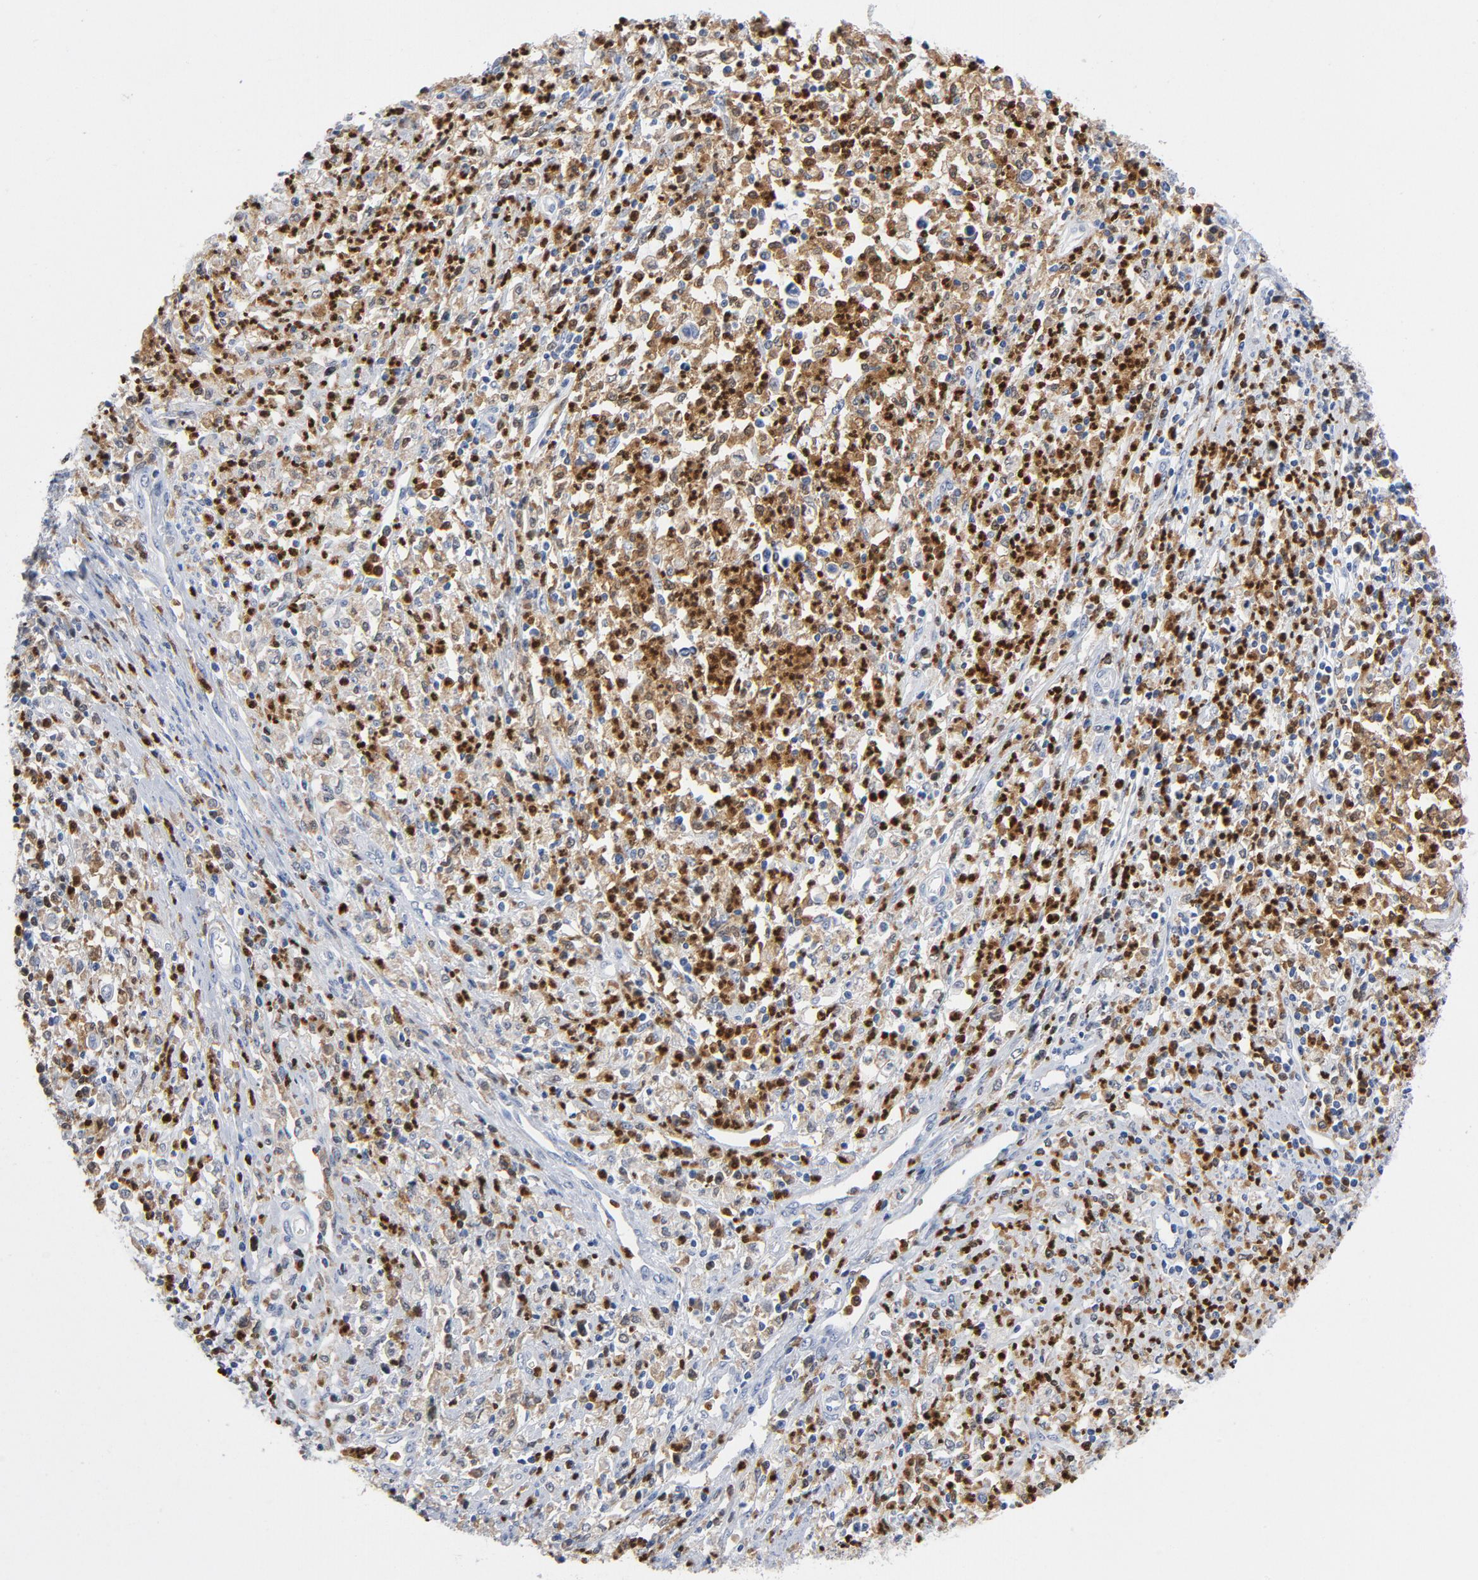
{"staining": {"intensity": "weak", "quantity": "25%-75%", "location": "cytoplasmic/membranous"}, "tissue": "cervical cancer", "cell_type": "Tumor cells", "image_type": "cancer", "snomed": [{"axis": "morphology", "description": "Adenocarcinoma, NOS"}, {"axis": "topography", "description": "Cervix"}], "caption": "Tumor cells display low levels of weak cytoplasmic/membranous expression in about 25%-75% of cells in human cervical adenocarcinoma.", "gene": "NCF1", "patient": {"sex": "female", "age": 36}}